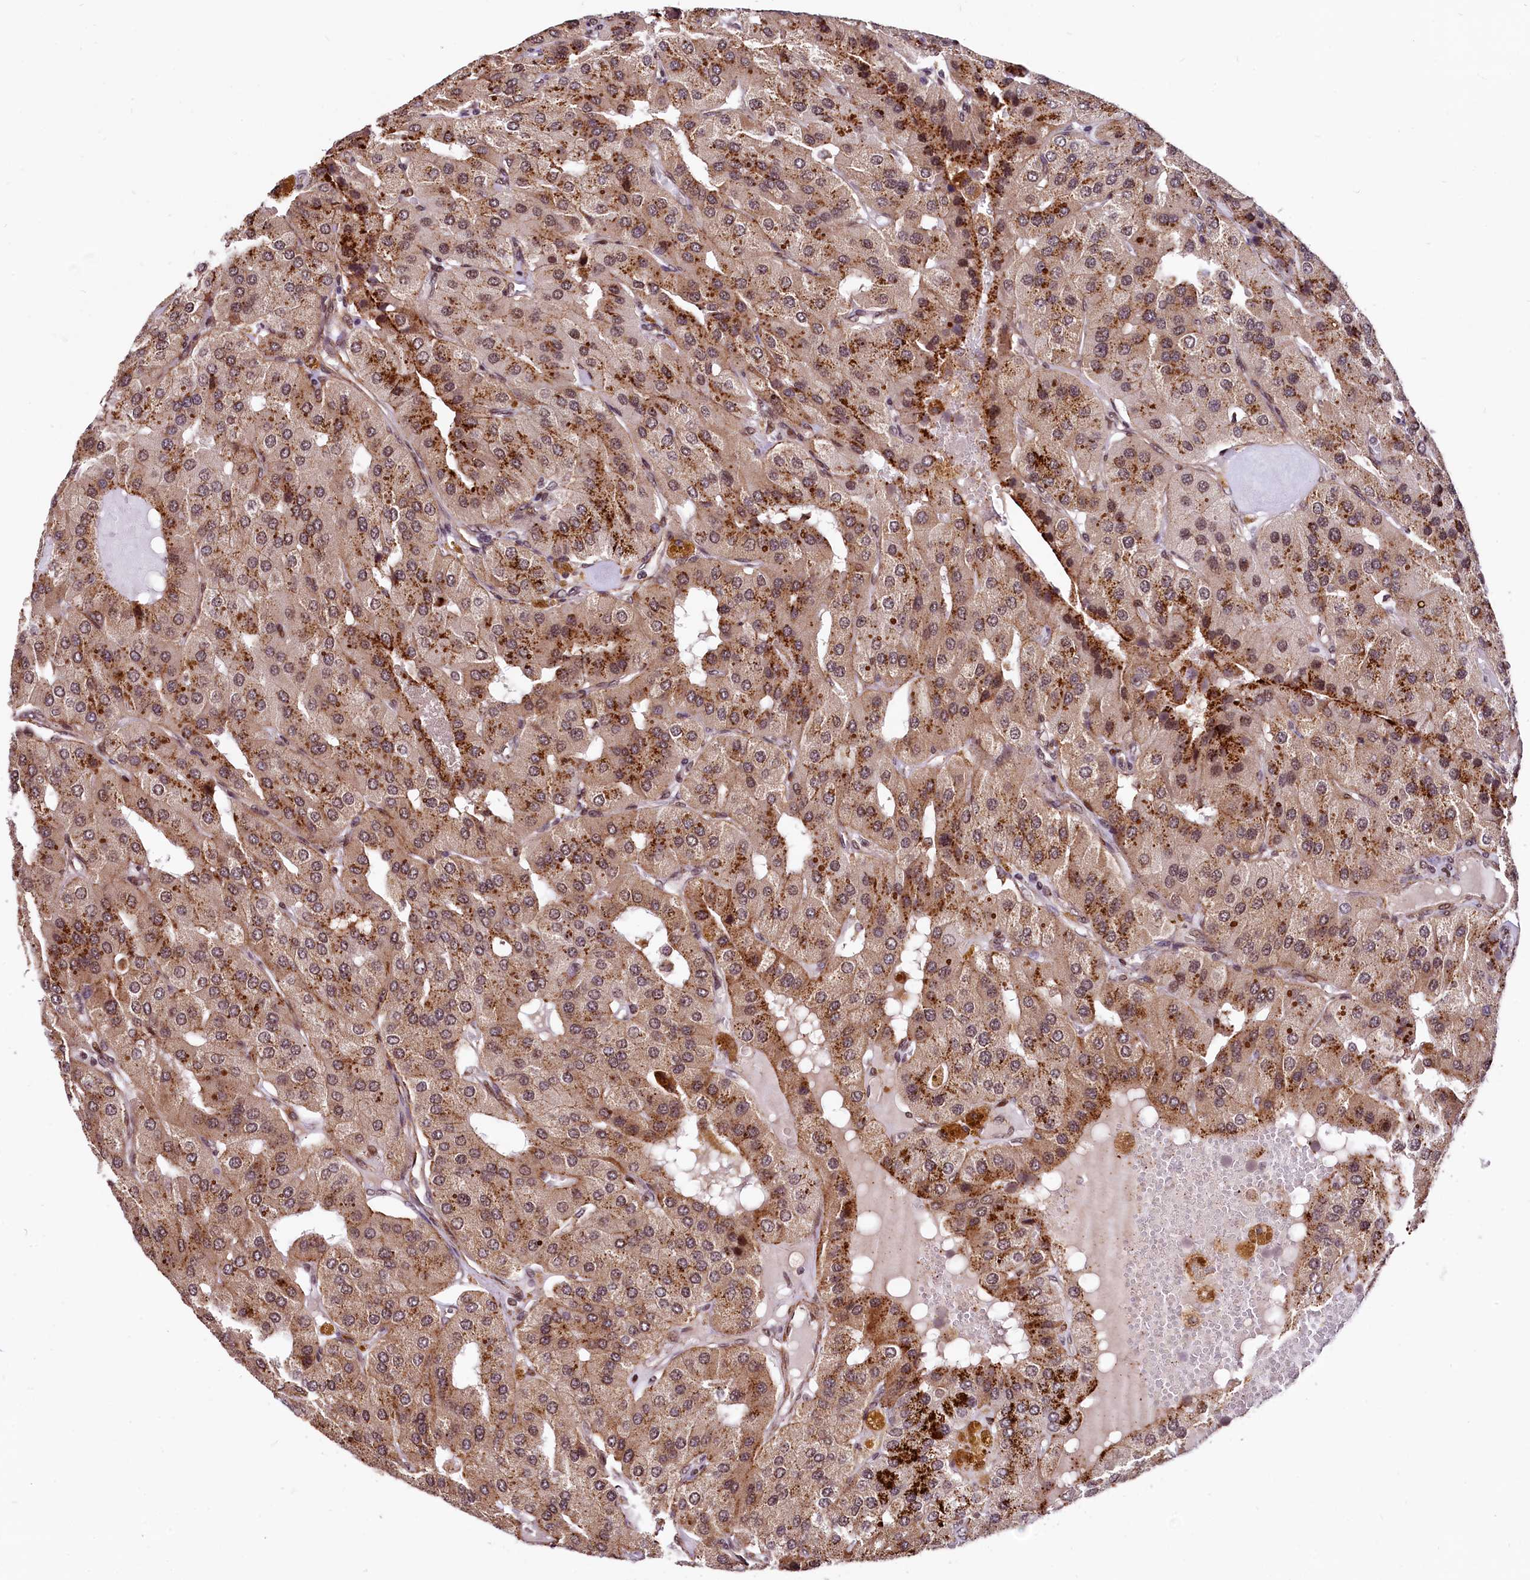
{"staining": {"intensity": "moderate", "quantity": ">75%", "location": "cytoplasmic/membranous"}, "tissue": "parathyroid gland", "cell_type": "Glandular cells", "image_type": "normal", "snomed": [{"axis": "morphology", "description": "Normal tissue, NOS"}, {"axis": "morphology", "description": "Adenoma, NOS"}, {"axis": "topography", "description": "Parathyroid gland"}], "caption": "Immunohistochemical staining of benign human parathyroid gland demonstrates medium levels of moderate cytoplasmic/membranous positivity in about >75% of glandular cells.", "gene": "PDS5B", "patient": {"sex": "female", "age": 86}}